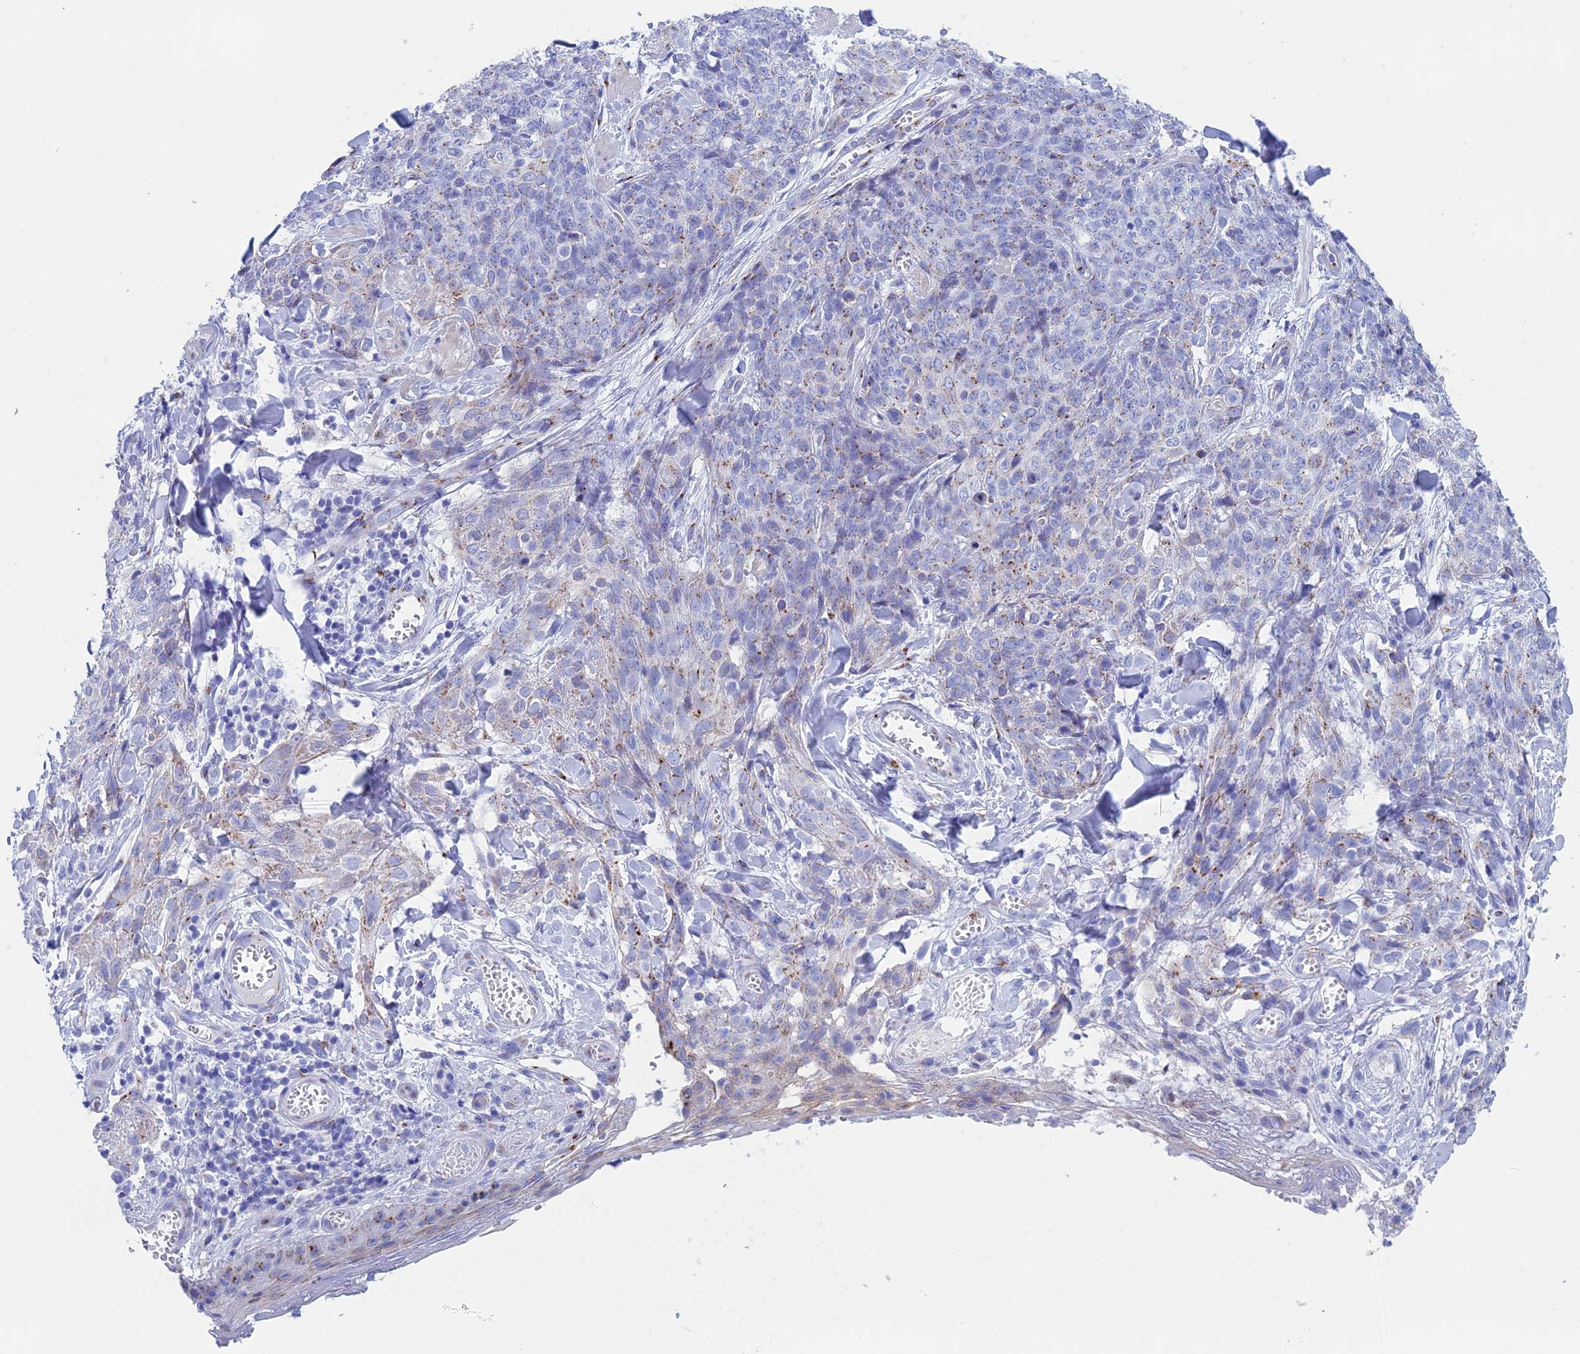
{"staining": {"intensity": "weak", "quantity": "25%-75%", "location": "cytoplasmic/membranous"}, "tissue": "skin cancer", "cell_type": "Tumor cells", "image_type": "cancer", "snomed": [{"axis": "morphology", "description": "Squamous cell carcinoma, NOS"}, {"axis": "topography", "description": "Skin"}, {"axis": "topography", "description": "Vulva"}], "caption": "Immunohistochemistry (IHC) staining of squamous cell carcinoma (skin), which shows low levels of weak cytoplasmic/membranous positivity in about 25%-75% of tumor cells indicating weak cytoplasmic/membranous protein staining. The staining was performed using DAB (3,3'-diaminobenzidine) (brown) for protein detection and nuclei were counterstained in hematoxylin (blue).", "gene": "ERICH4", "patient": {"sex": "female", "age": 85}}